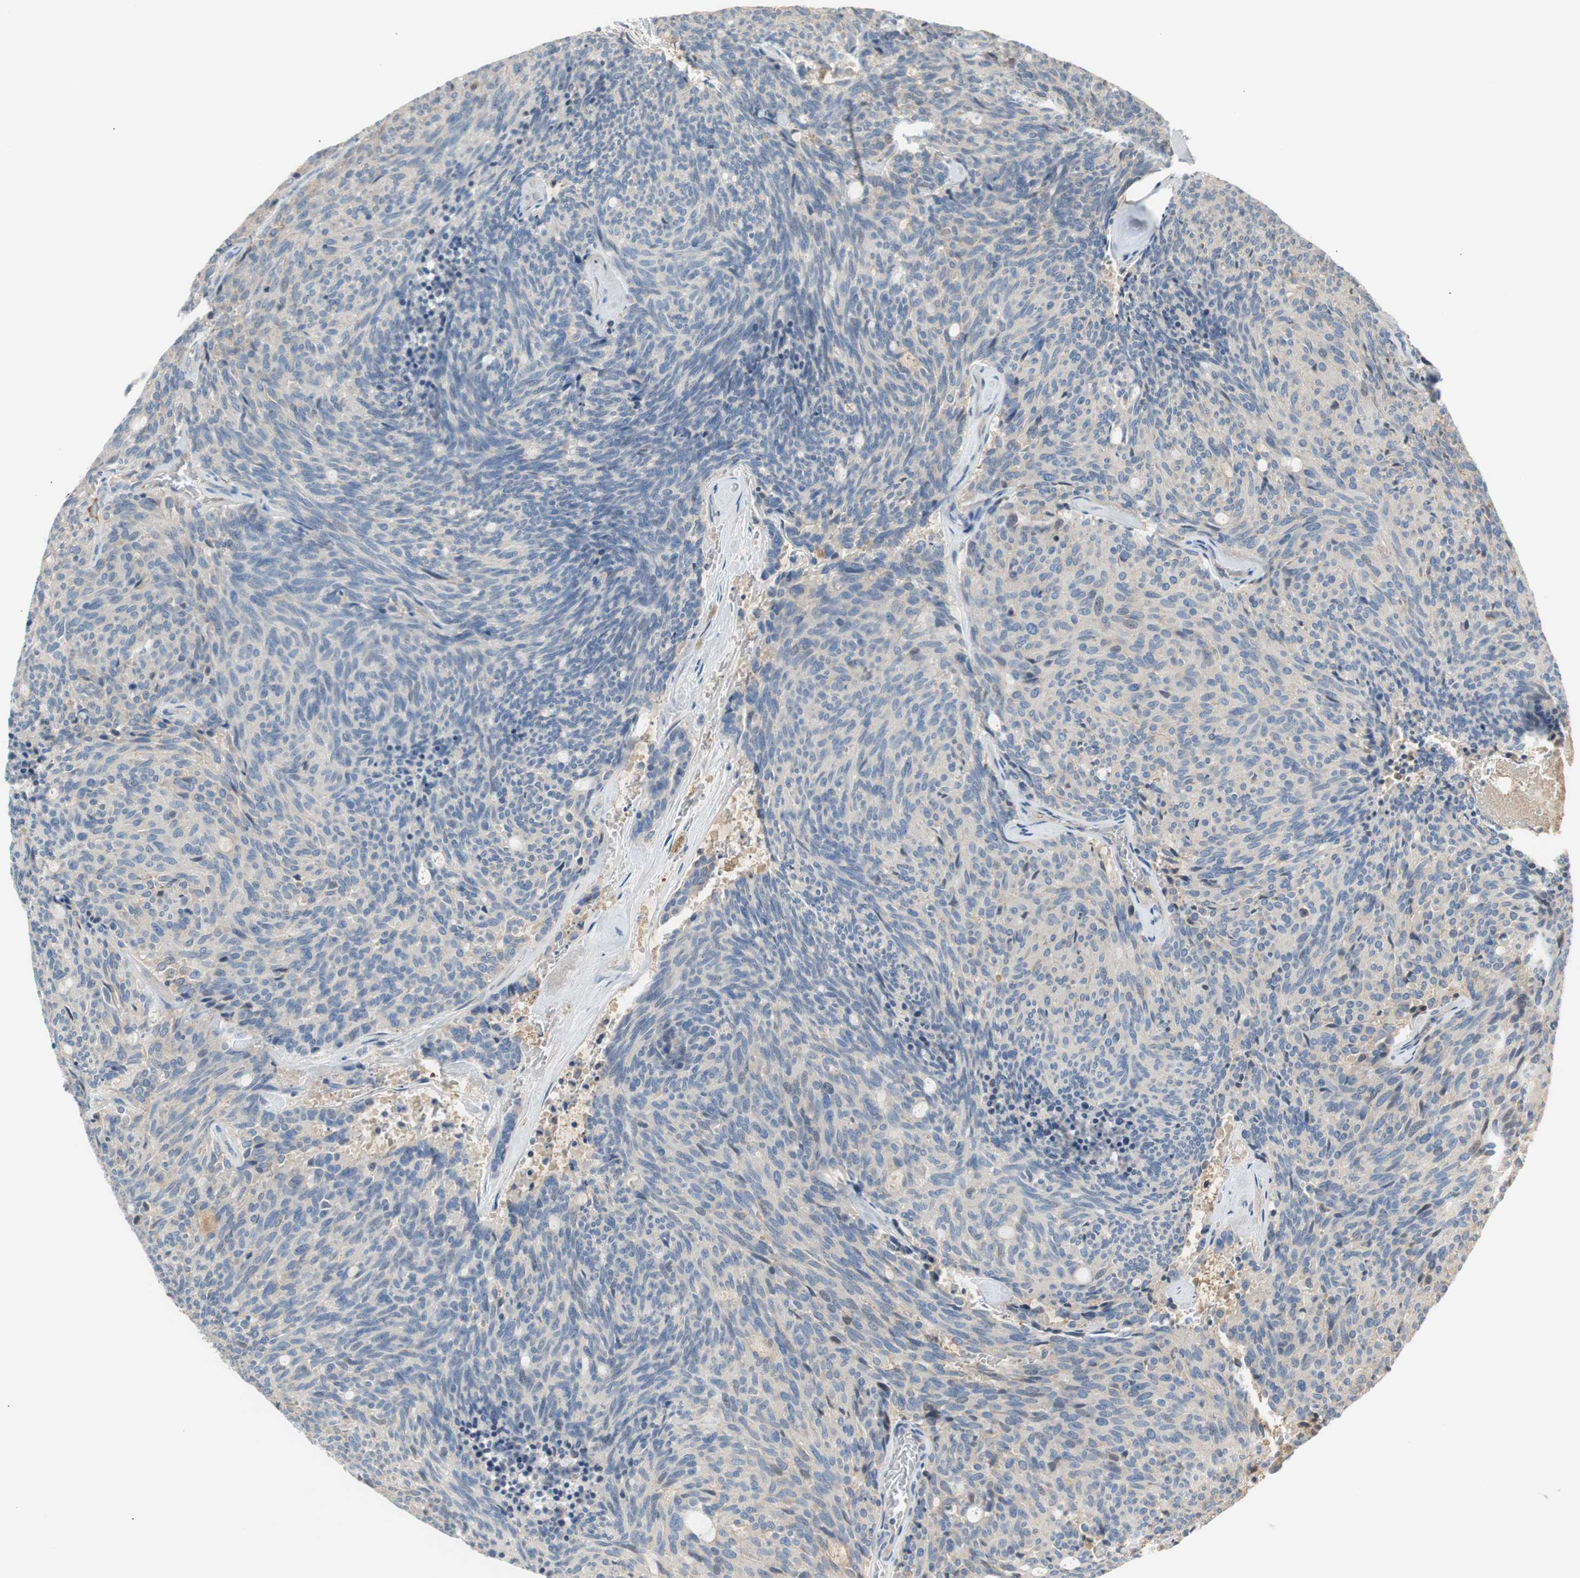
{"staining": {"intensity": "negative", "quantity": "none", "location": "none"}, "tissue": "carcinoid", "cell_type": "Tumor cells", "image_type": "cancer", "snomed": [{"axis": "morphology", "description": "Carcinoid, malignant, NOS"}, {"axis": "topography", "description": "Pancreas"}], "caption": "There is no significant staining in tumor cells of malignant carcinoid. (Immunohistochemistry (ihc), brightfield microscopy, high magnification).", "gene": "C4A", "patient": {"sex": "female", "age": 54}}